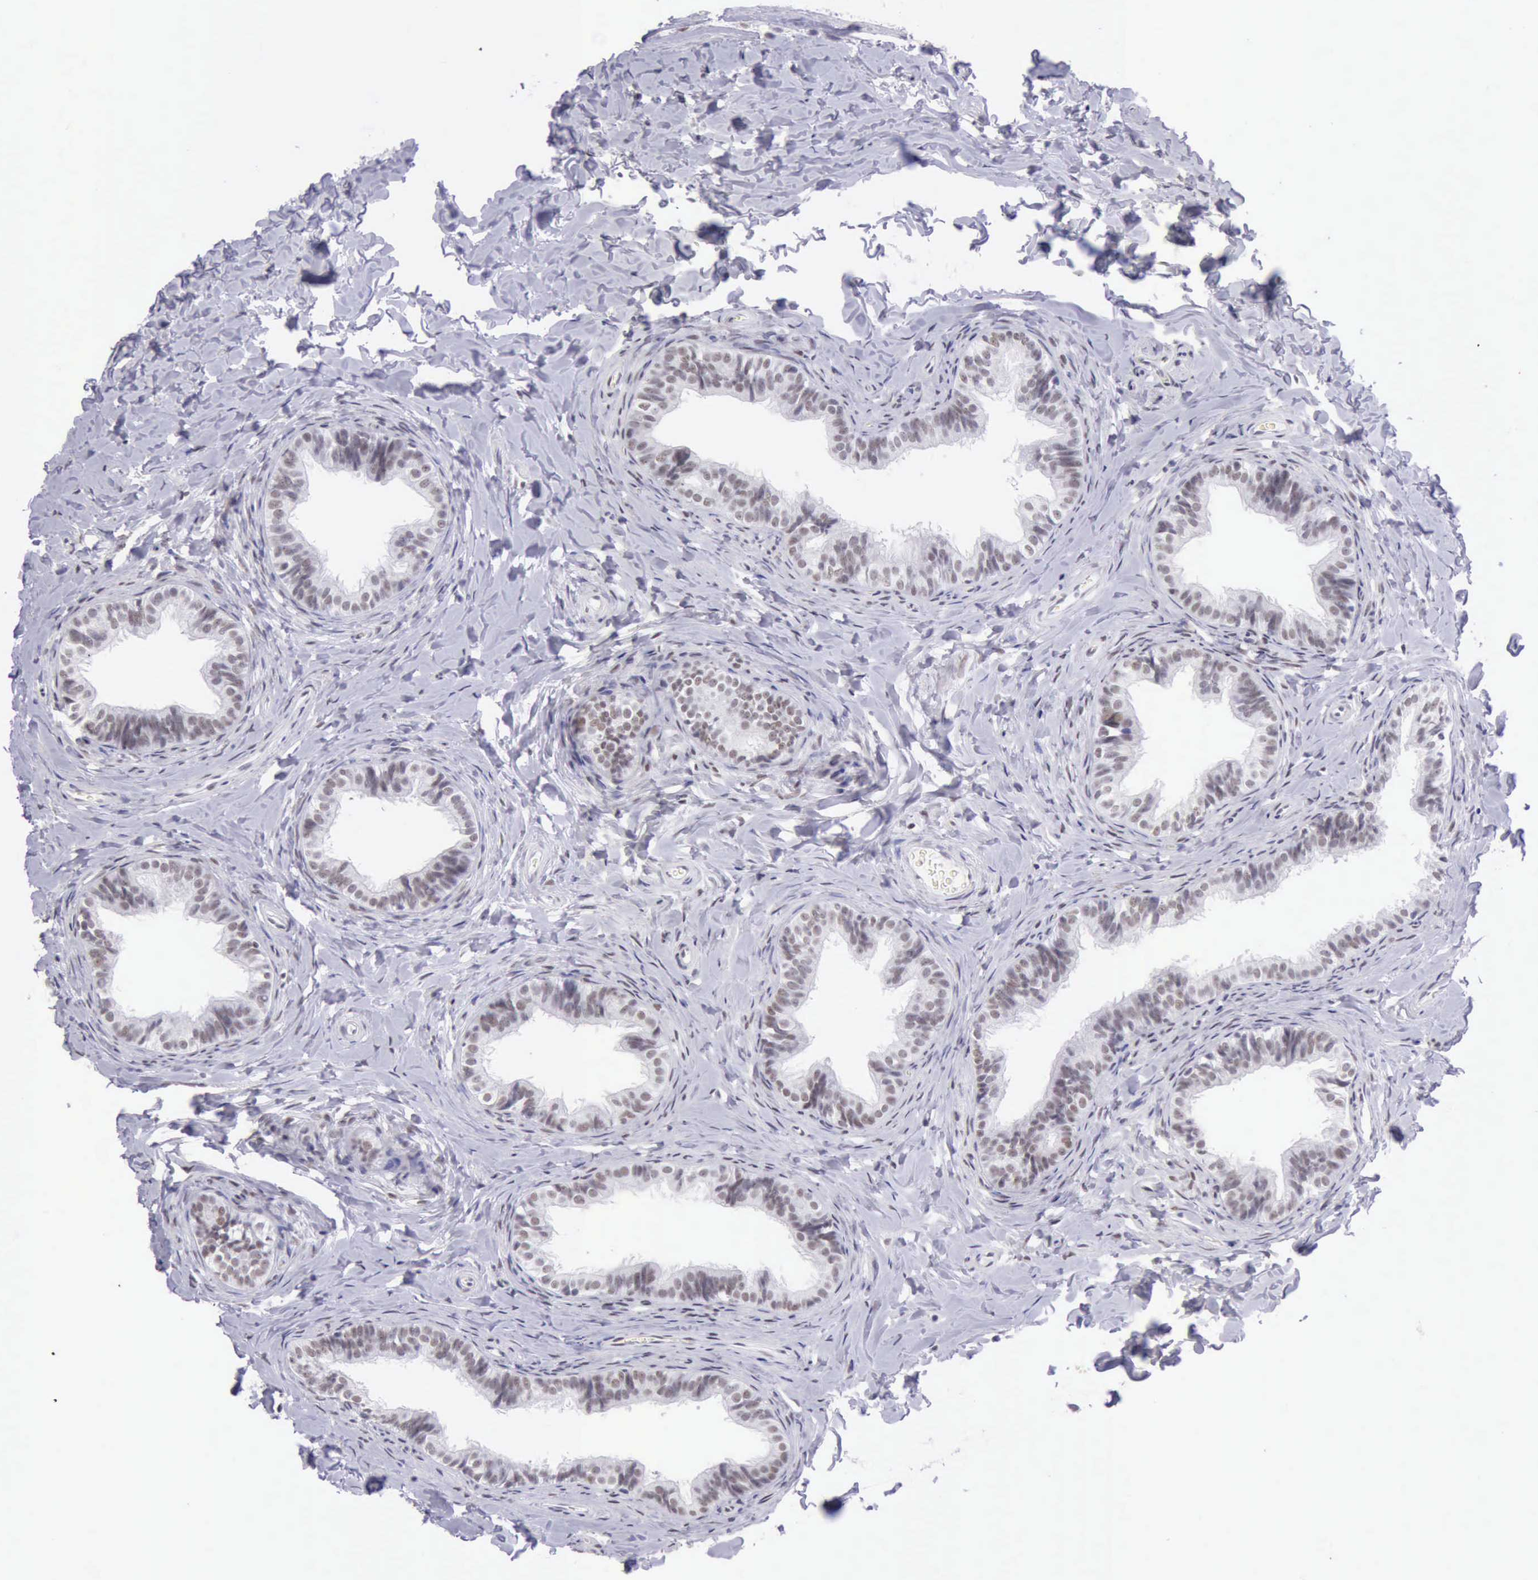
{"staining": {"intensity": "weak", "quantity": ">75%", "location": "nuclear"}, "tissue": "epididymis", "cell_type": "Glandular cells", "image_type": "normal", "snomed": [{"axis": "morphology", "description": "Normal tissue, NOS"}, {"axis": "topography", "description": "Epididymis"}], "caption": "Immunohistochemistry (IHC) staining of unremarkable epididymis, which demonstrates low levels of weak nuclear positivity in approximately >75% of glandular cells indicating weak nuclear protein staining. The staining was performed using DAB (brown) for protein detection and nuclei were counterstained in hematoxylin (blue).", "gene": "EP300", "patient": {"sex": "male", "age": 26}}